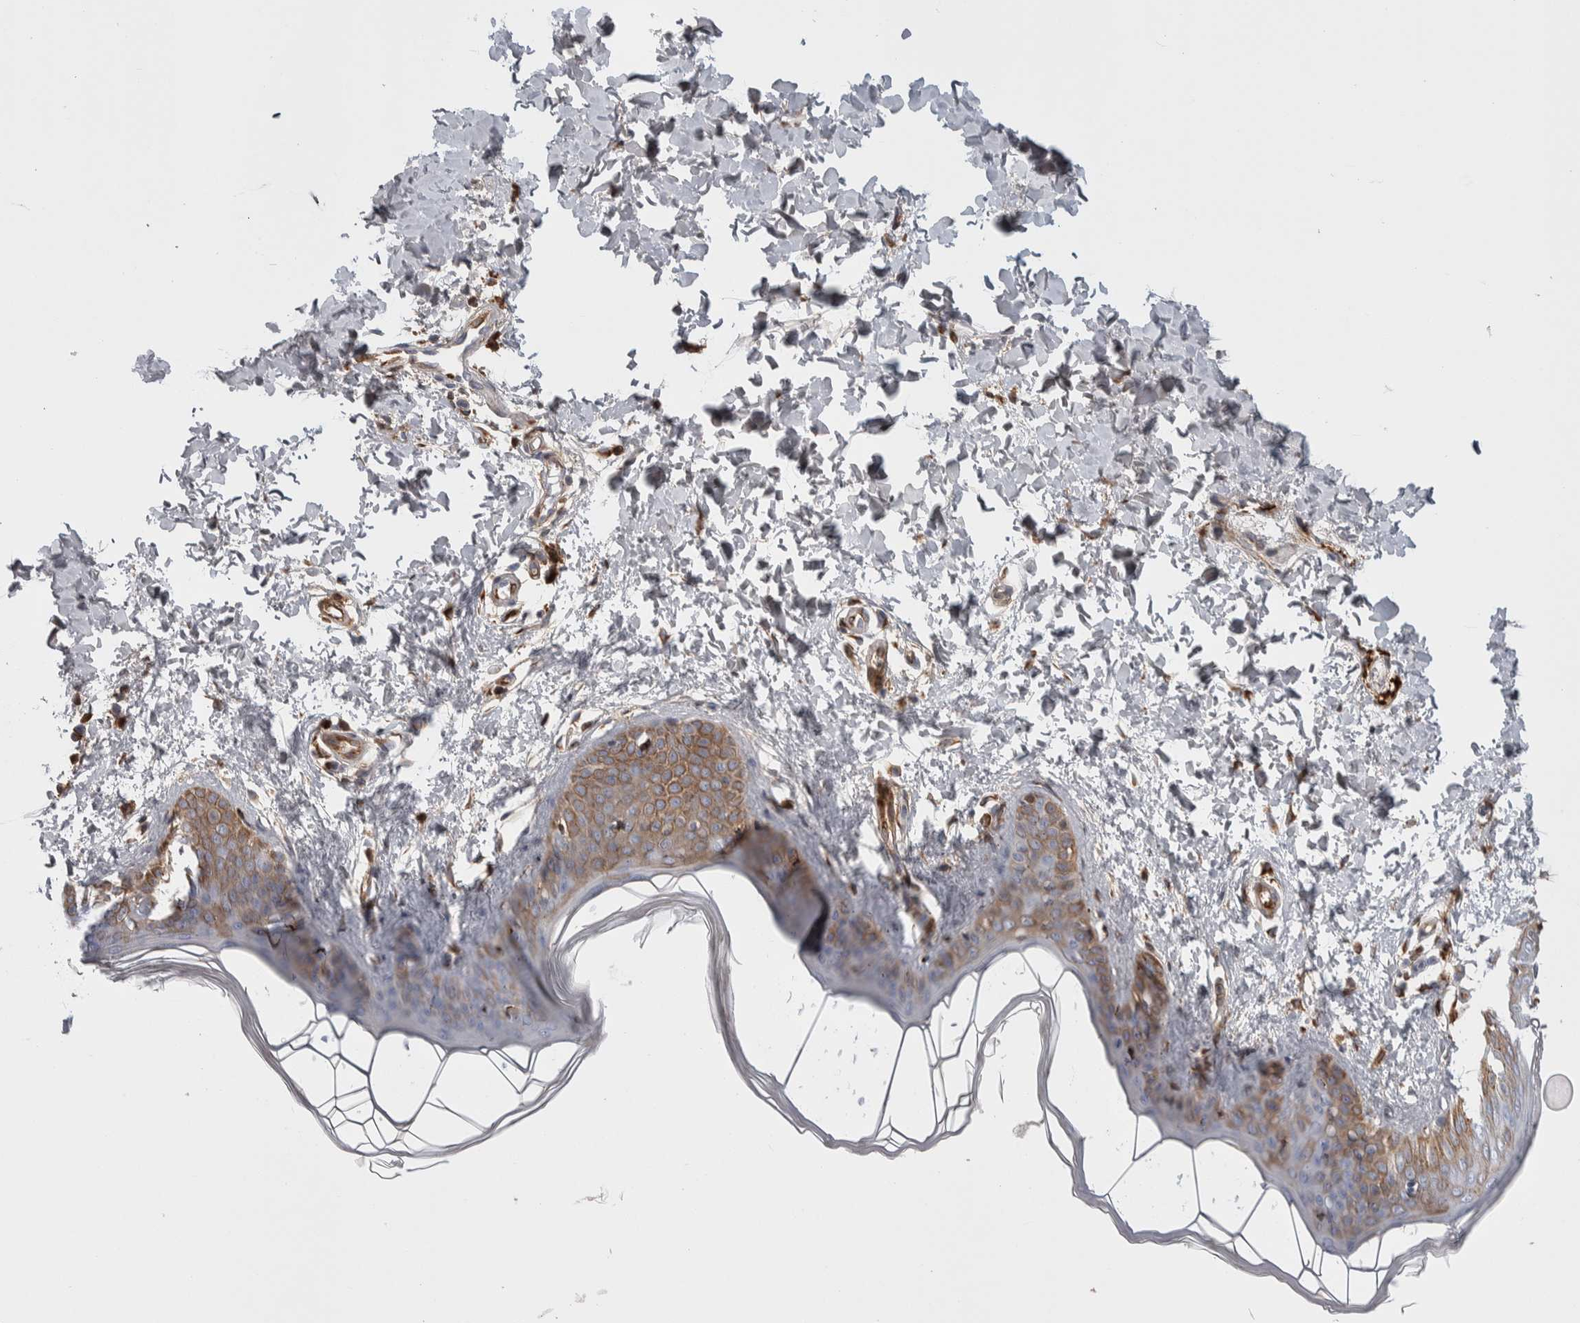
{"staining": {"intensity": "moderate", "quantity": ">75%", "location": "cytoplasmic/membranous"}, "tissue": "skin", "cell_type": "Fibroblasts", "image_type": "normal", "snomed": [{"axis": "morphology", "description": "Normal tissue, NOS"}, {"axis": "topography", "description": "Skin"}], "caption": "Immunohistochemistry image of normal human skin stained for a protein (brown), which displays medium levels of moderate cytoplasmic/membranous staining in about >75% of fibroblasts.", "gene": "PSMG3", "patient": {"sex": "female", "age": 17}}